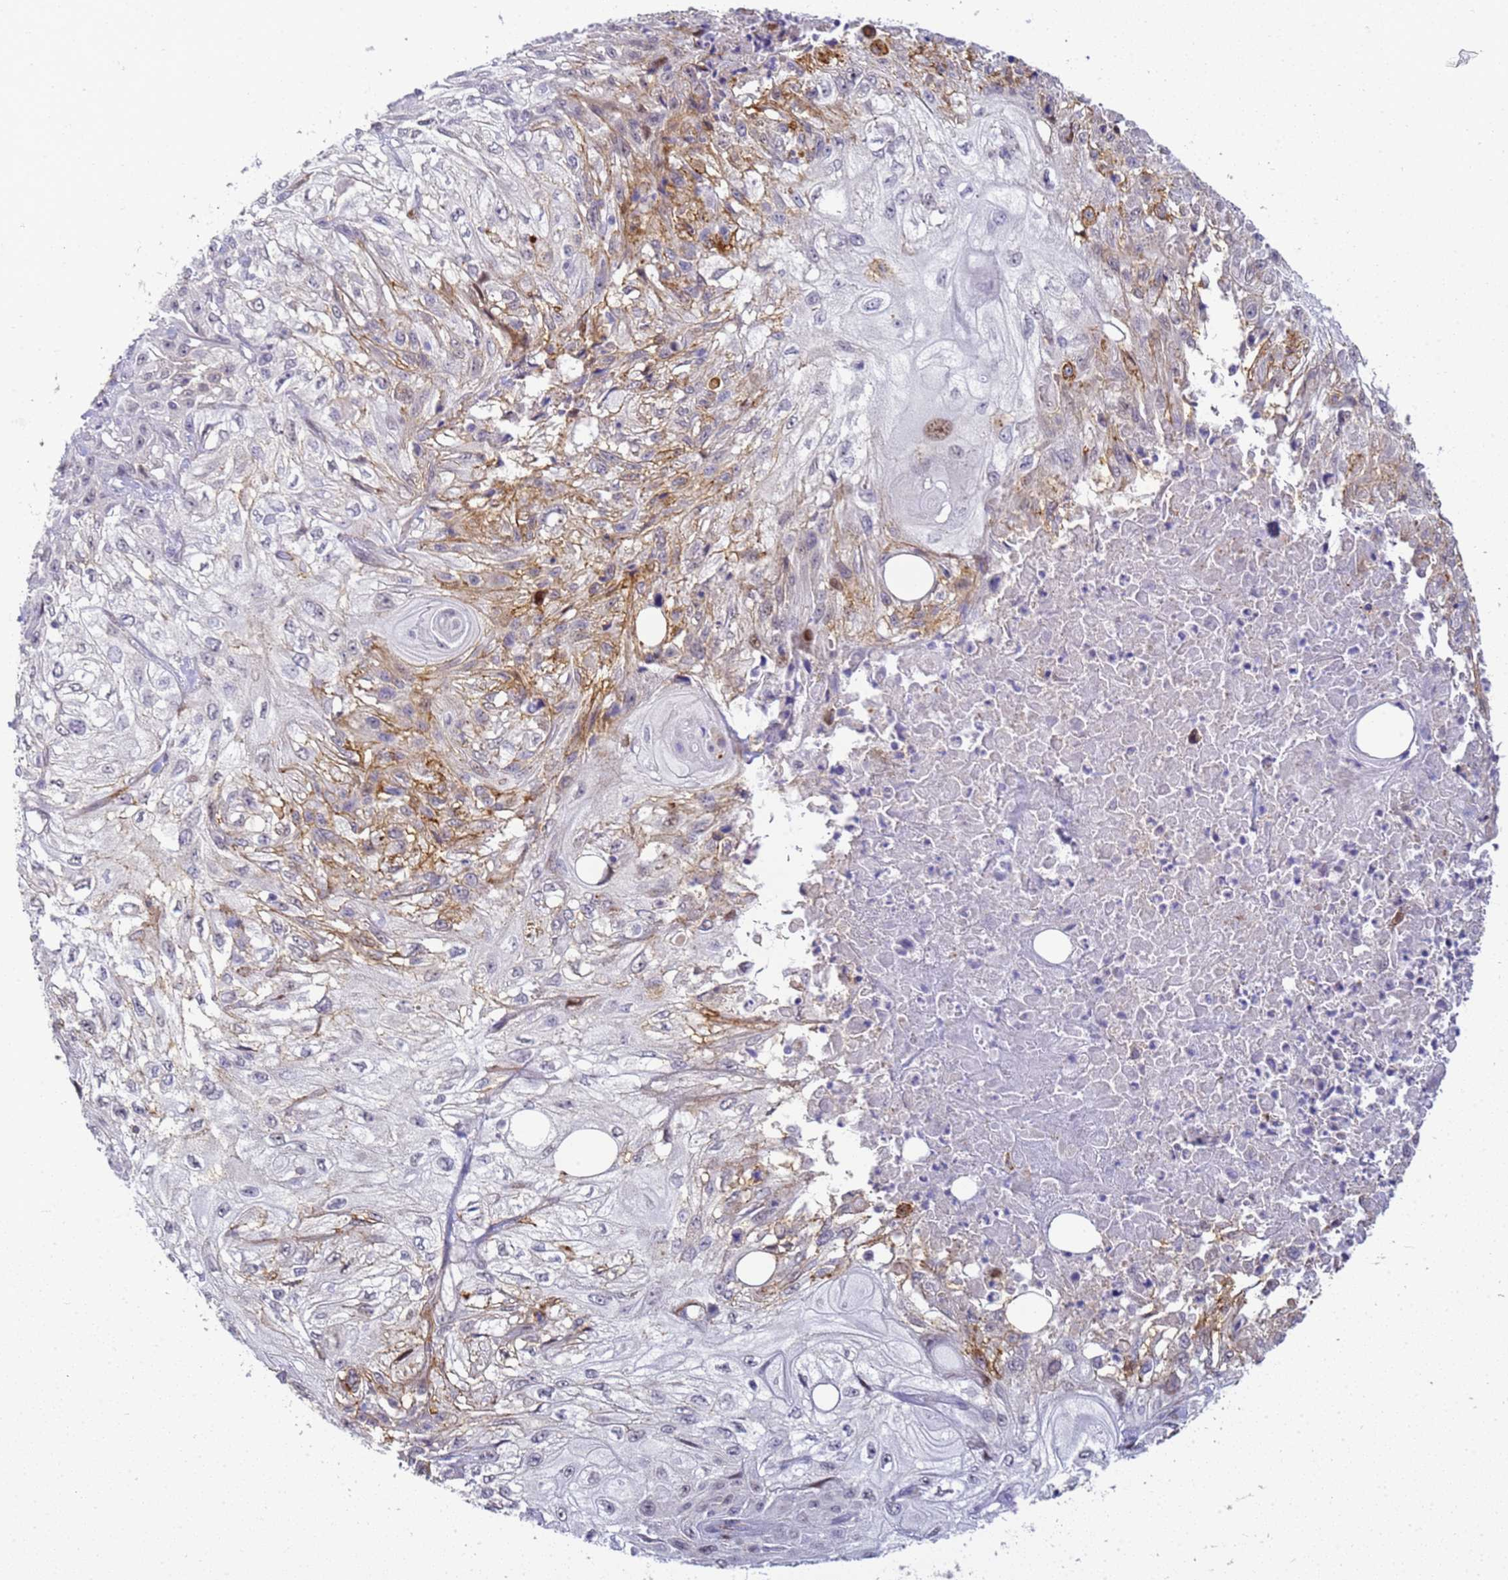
{"staining": {"intensity": "moderate", "quantity": "<25%", "location": "cytoplasmic/membranous"}, "tissue": "skin cancer", "cell_type": "Tumor cells", "image_type": "cancer", "snomed": [{"axis": "morphology", "description": "Squamous cell carcinoma, NOS"}, {"axis": "morphology", "description": "Squamous cell carcinoma, metastatic, NOS"}, {"axis": "topography", "description": "Skin"}, {"axis": "topography", "description": "Lymph node"}], "caption": "Protein expression analysis of human squamous cell carcinoma (skin) reveals moderate cytoplasmic/membranous positivity in approximately <25% of tumor cells.", "gene": "GON4L", "patient": {"sex": "male", "age": 75}}